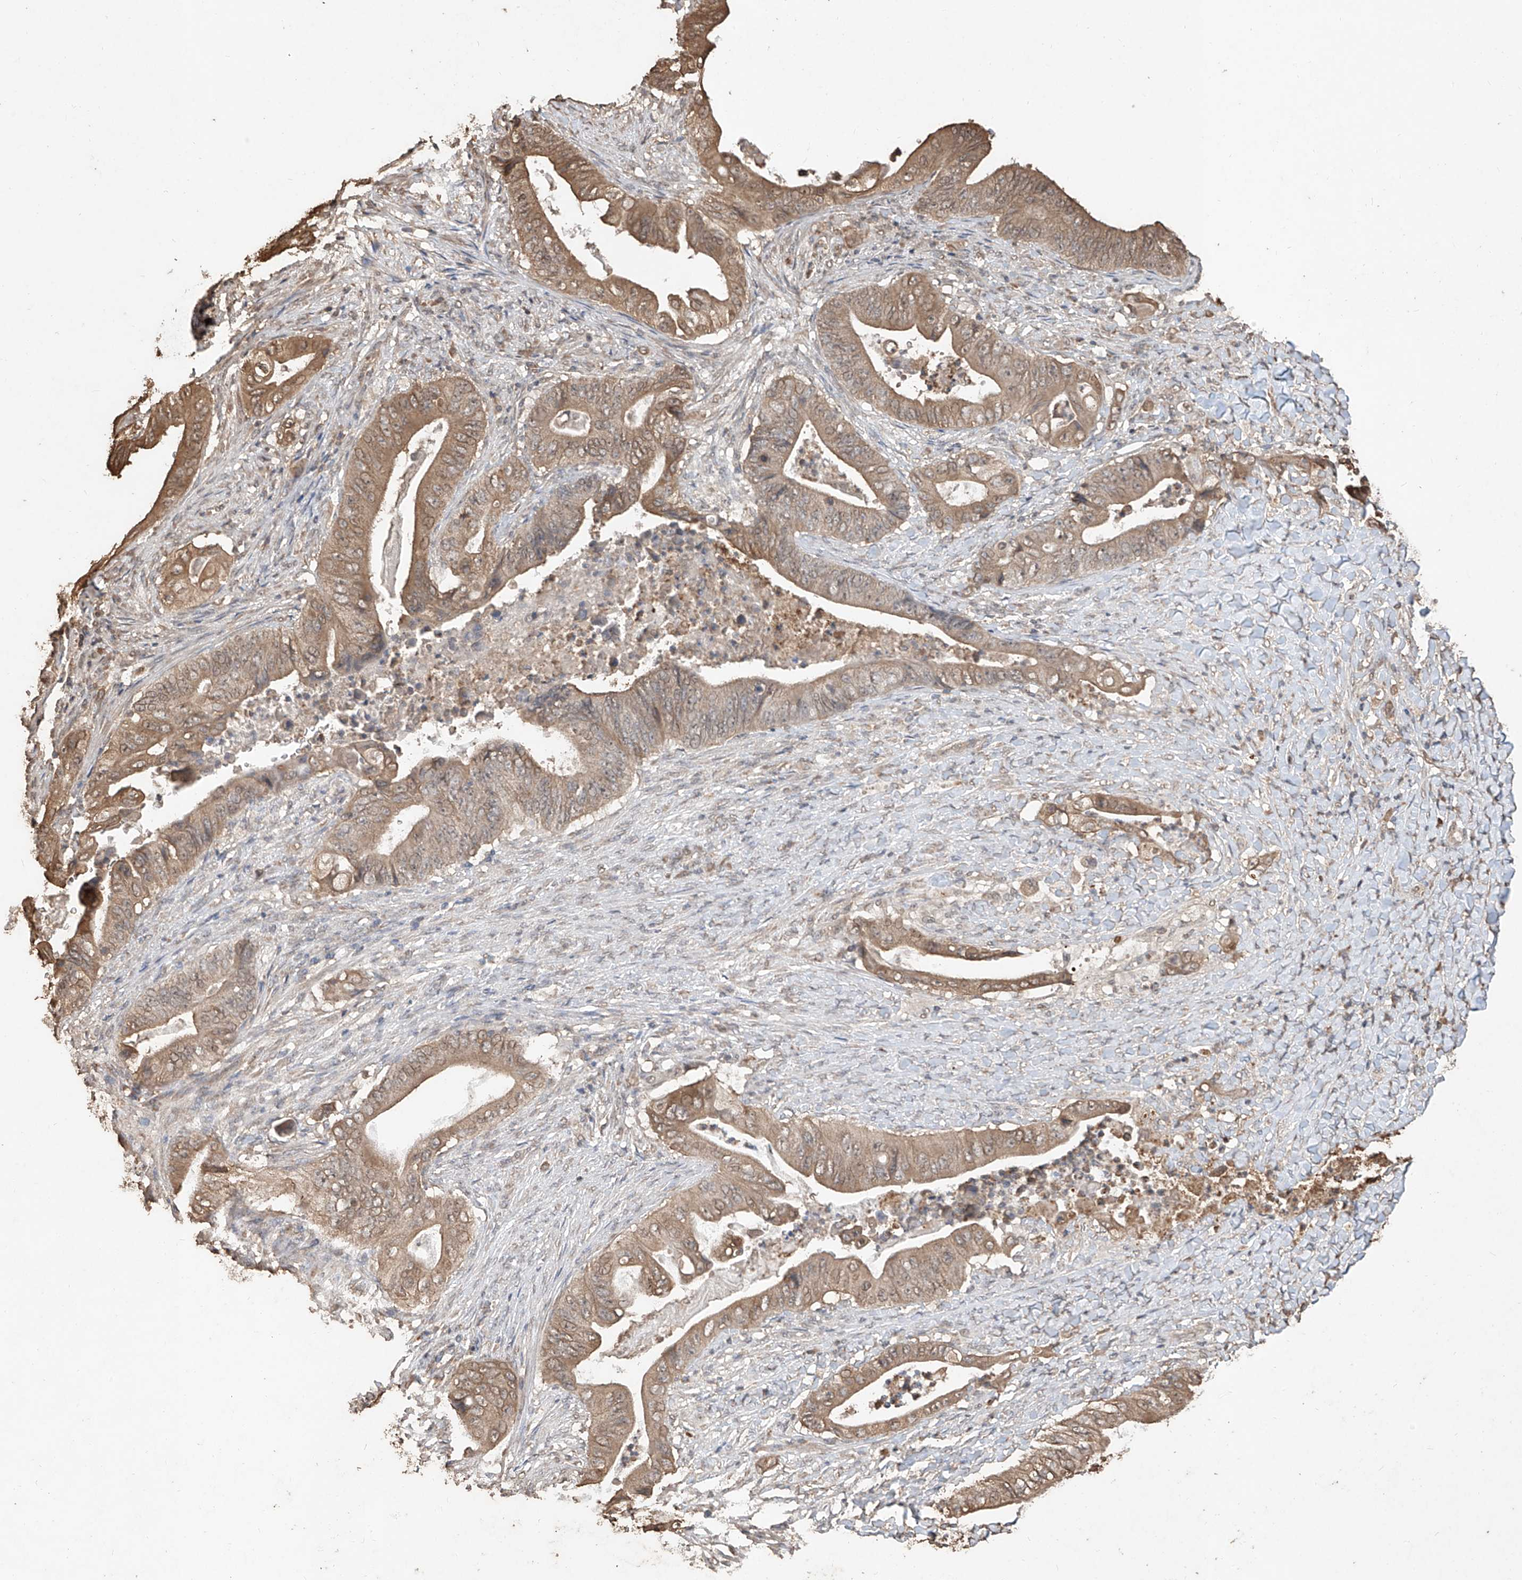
{"staining": {"intensity": "moderate", "quantity": ">75%", "location": "cytoplasmic/membranous"}, "tissue": "stomach cancer", "cell_type": "Tumor cells", "image_type": "cancer", "snomed": [{"axis": "morphology", "description": "Adenocarcinoma, NOS"}, {"axis": "topography", "description": "Stomach"}], "caption": "Human adenocarcinoma (stomach) stained for a protein (brown) displays moderate cytoplasmic/membranous positive positivity in approximately >75% of tumor cells.", "gene": "ELOVL1", "patient": {"sex": "female", "age": 73}}